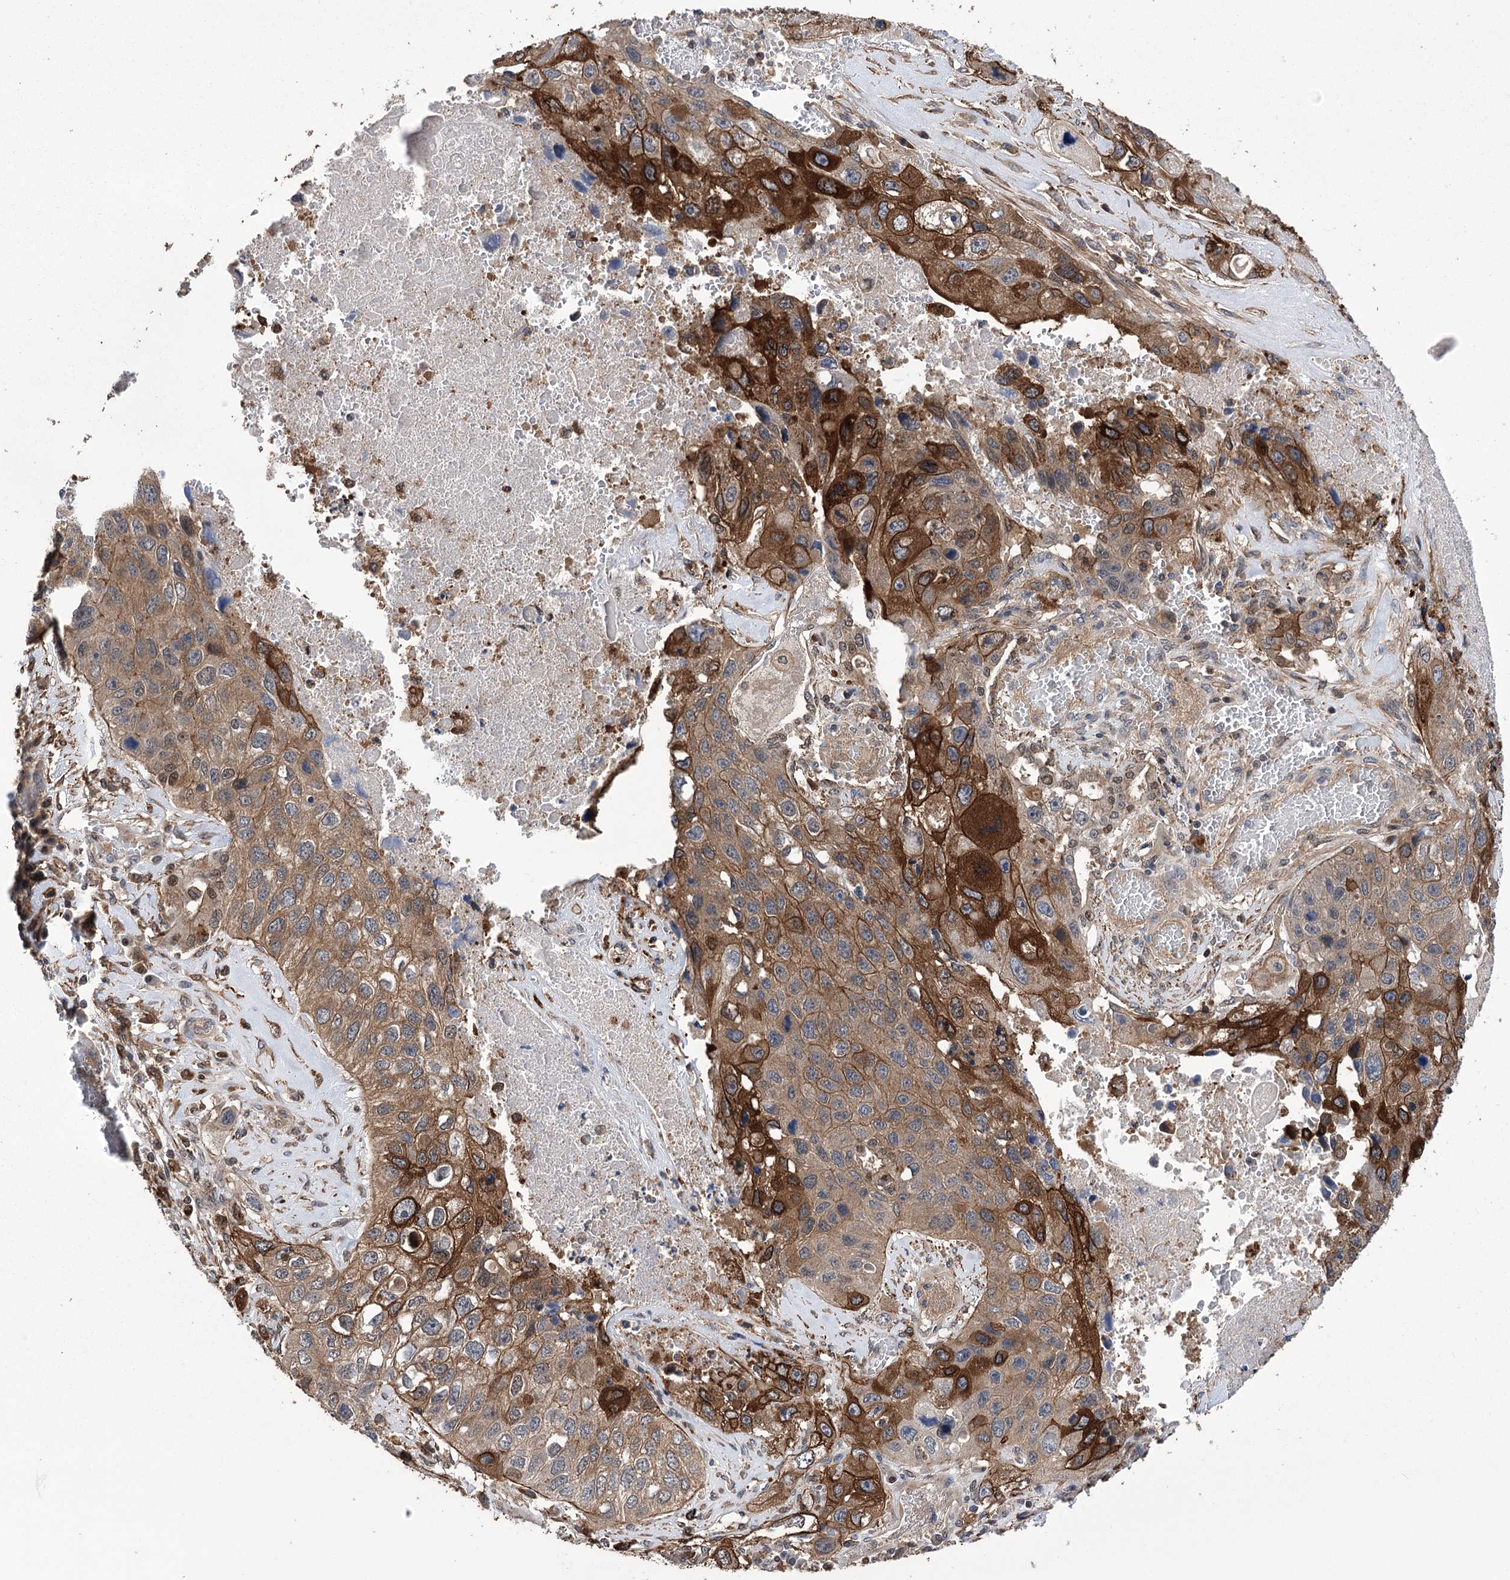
{"staining": {"intensity": "moderate", "quantity": ">75%", "location": "cytoplasmic/membranous"}, "tissue": "lung cancer", "cell_type": "Tumor cells", "image_type": "cancer", "snomed": [{"axis": "morphology", "description": "Squamous cell carcinoma, NOS"}, {"axis": "topography", "description": "Lung"}], "caption": "Lung cancer was stained to show a protein in brown. There is medium levels of moderate cytoplasmic/membranous positivity in approximately >75% of tumor cells.", "gene": "DPP3", "patient": {"sex": "male", "age": 61}}